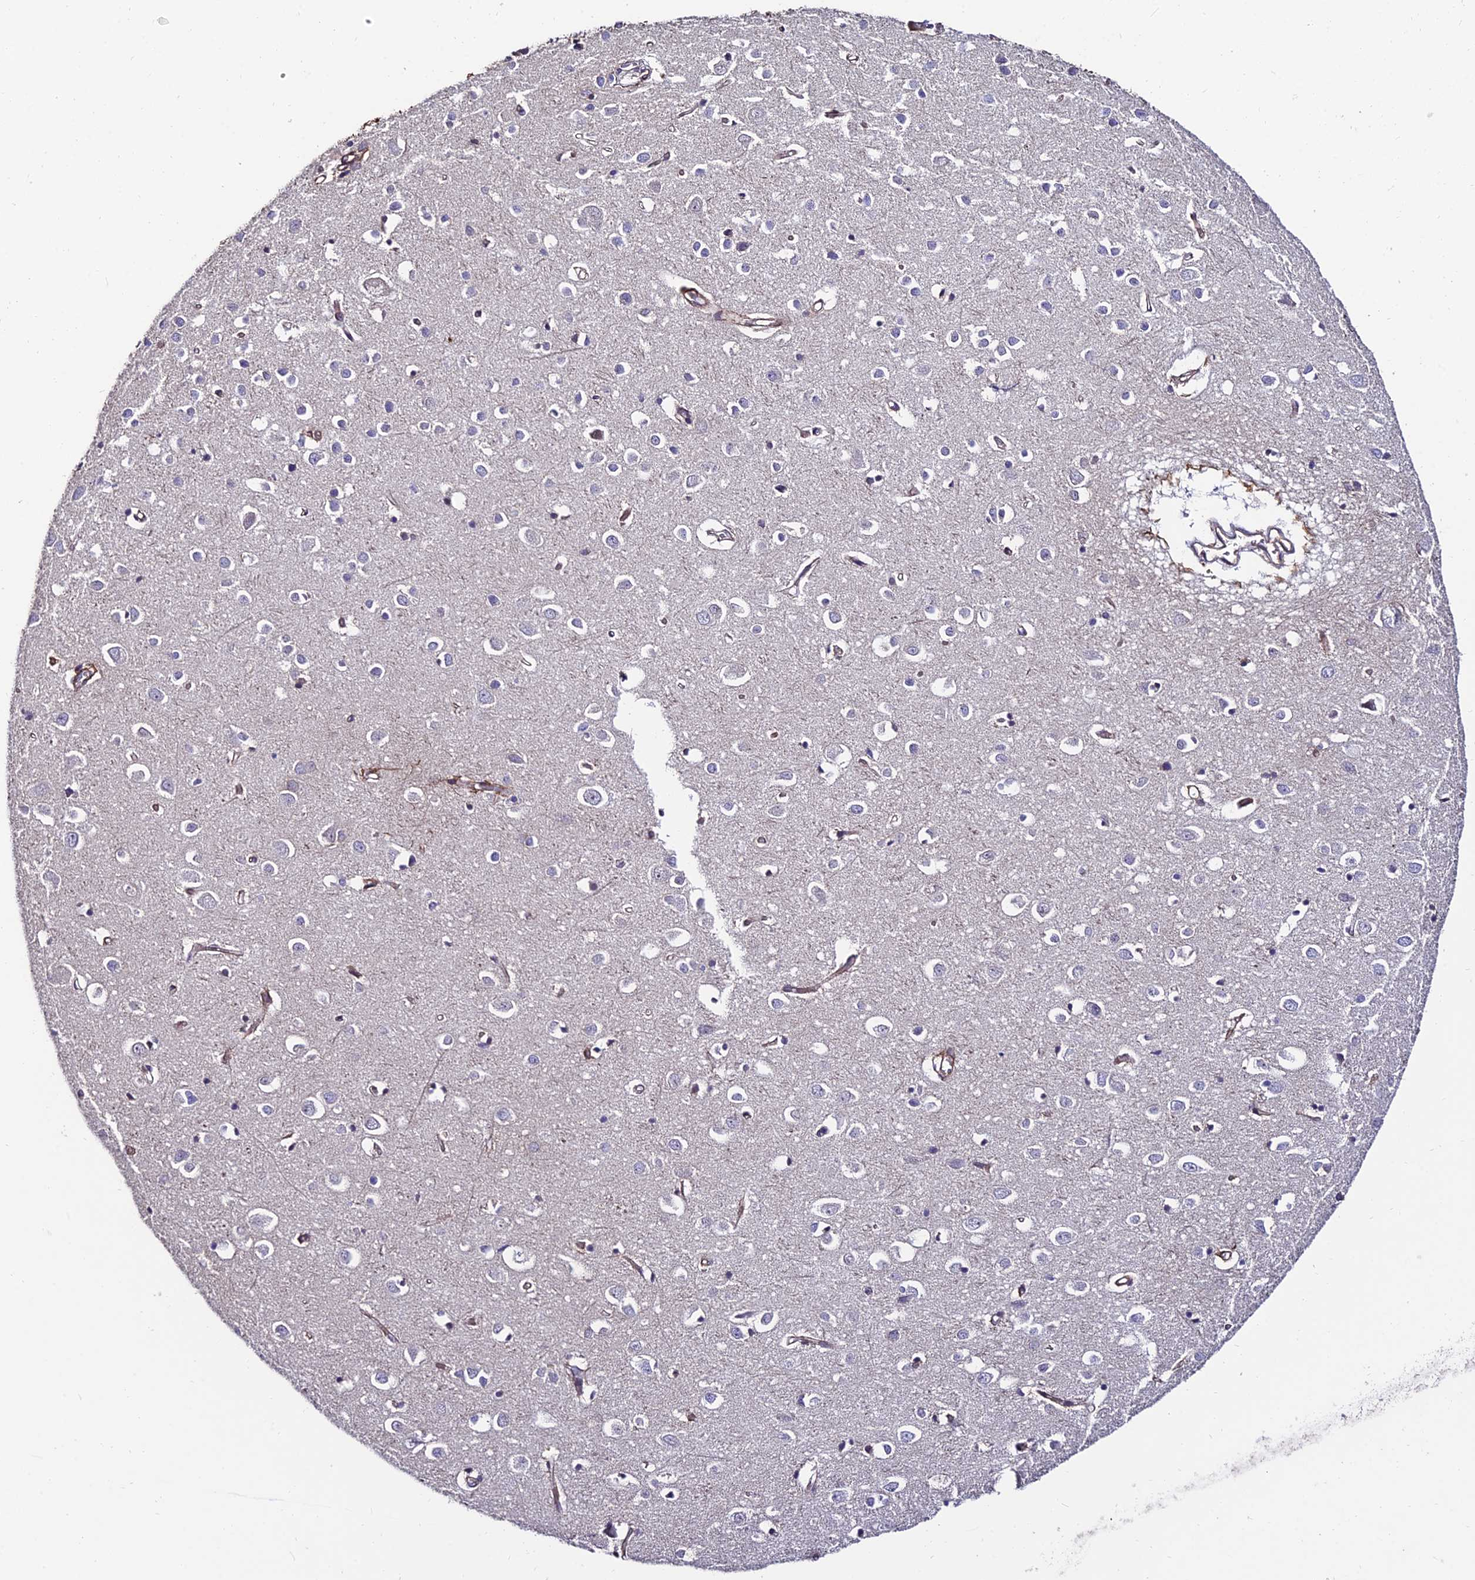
{"staining": {"intensity": "moderate", "quantity": ">75%", "location": "cytoplasmic/membranous"}, "tissue": "cerebral cortex", "cell_type": "Endothelial cells", "image_type": "normal", "snomed": [{"axis": "morphology", "description": "Normal tissue, NOS"}, {"axis": "topography", "description": "Cerebral cortex"}], "caption": "A brown stain shows moderate cytoplasmic/membranous staining of a protein in endothelial cells of benign cerebral cortex.", "gene": "EXOC3L4", "patient": {"sex": "female", "age": 64}}